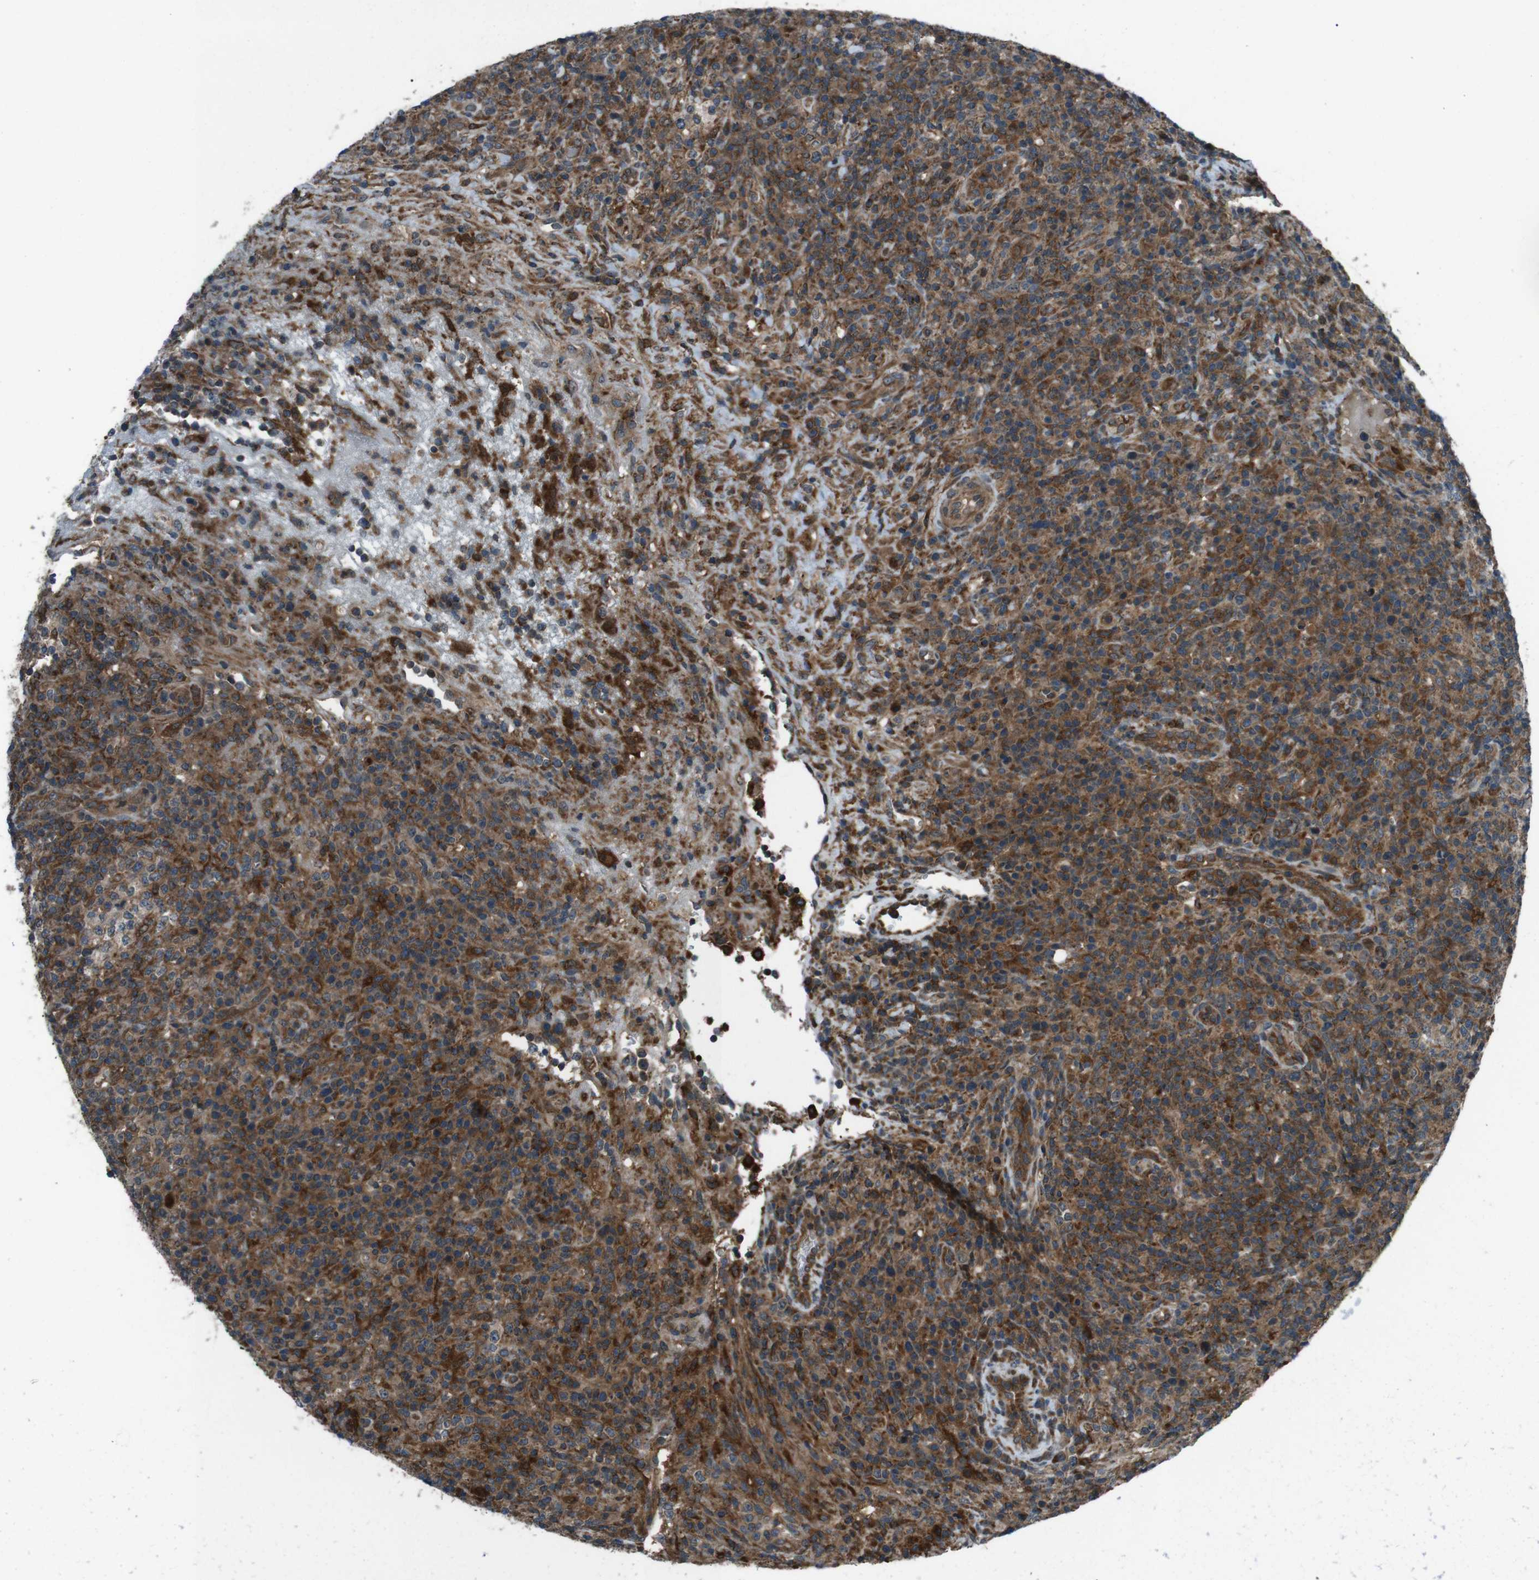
{"staining": {"intensity": "strong", "quantity": "25%-75%", "location": "cytoplasmic/membranous"}, "tissue": "lymphoma", "cell_type": "Tumor cells", "image_type": "cancer", "snomed": [{"axis": "morphology", "description": "Malignant lymphoma, non-Hodgkin's type, High grade"}, {"axis": "topography", "description": "Lymph node"}], "caption": "Human high-grade malignant lymphoma, non-Hodgkin's type stained for a protein (brown) reveals strong cytoplasmic/membranous positive expression in approximately 25%-75% of tumor cells.", "gene": "SLC27A4", "patient": {"sex": "female", "age": 76}}